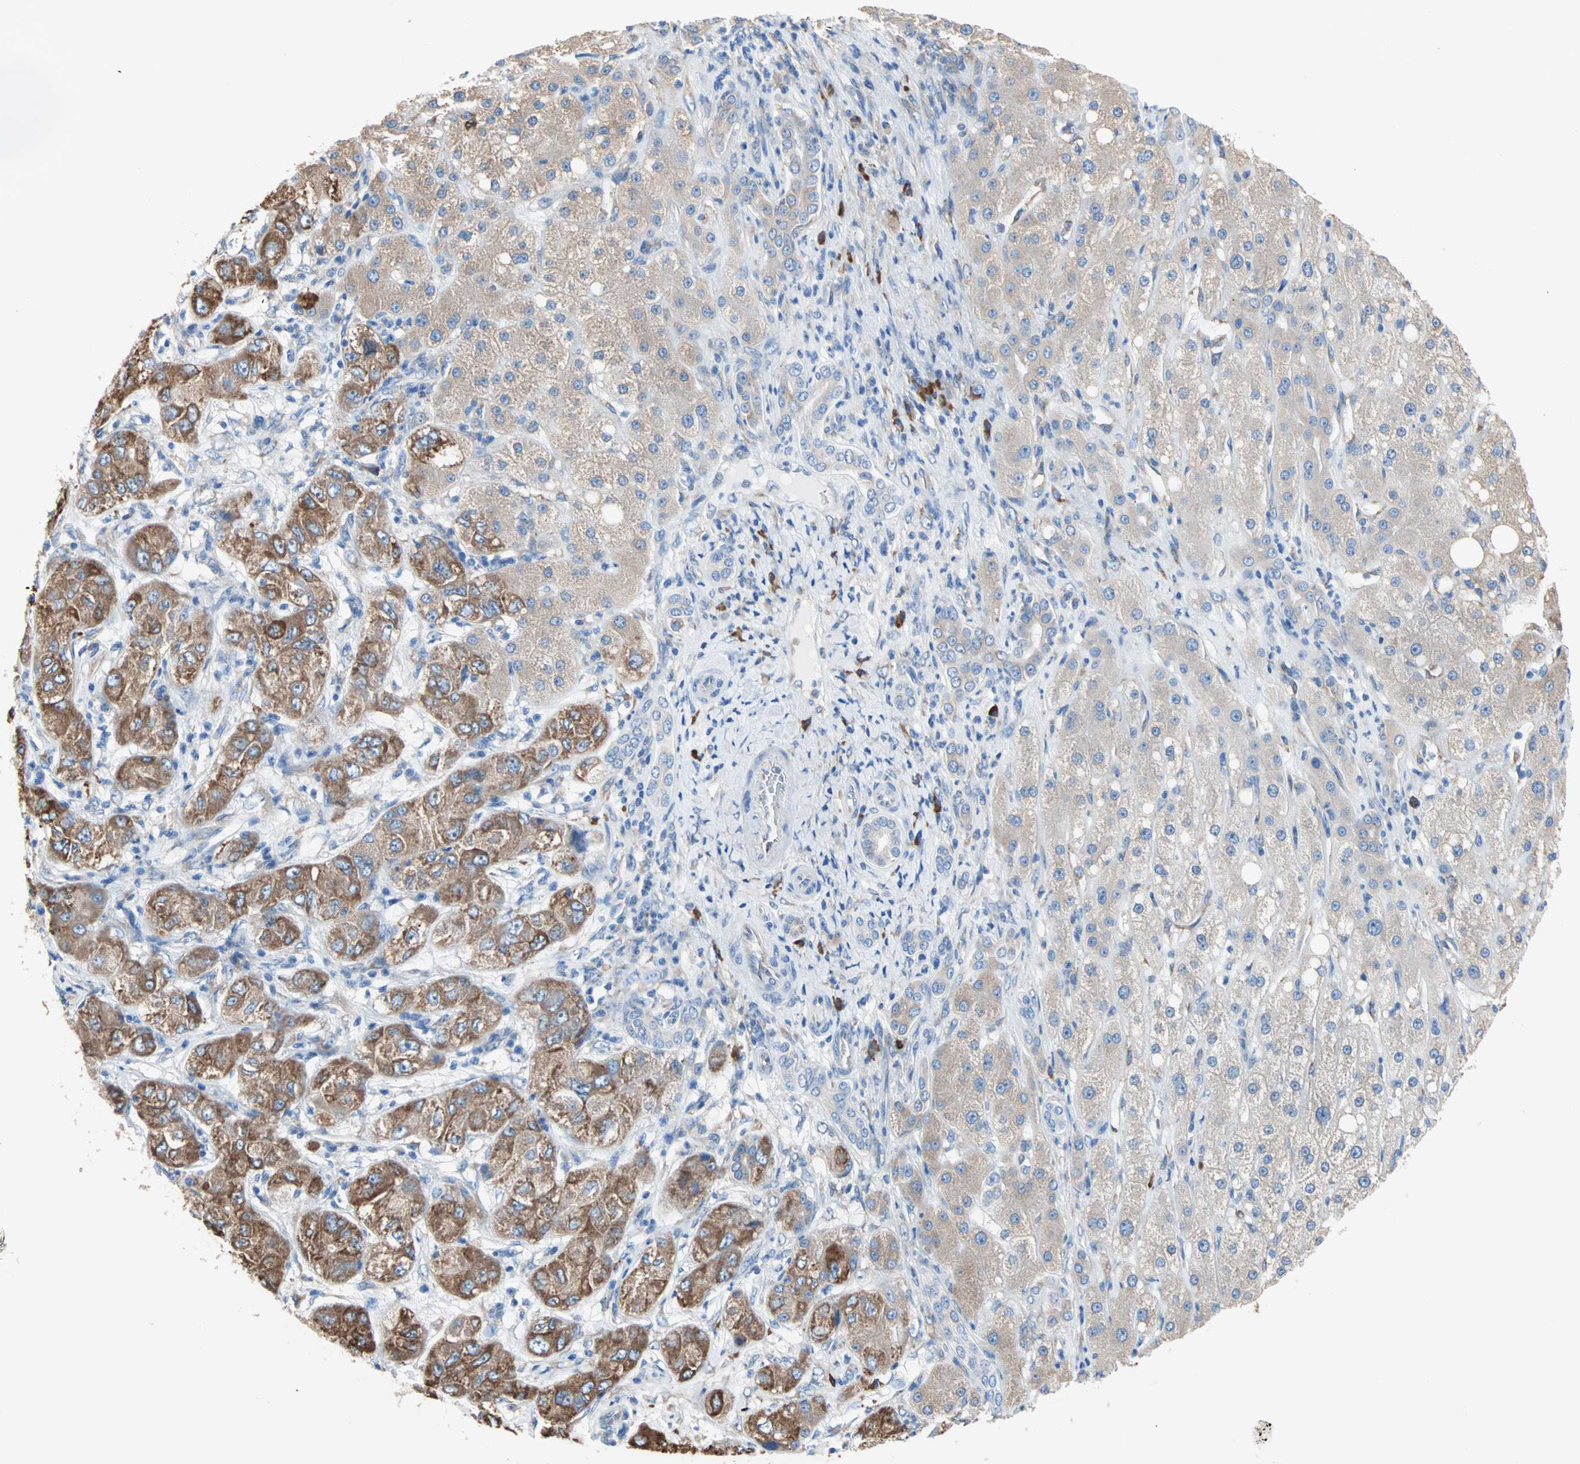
{"staining": {"intensity": "strong", "quantity": ">75%", "location": "cytoplasmic/membranous"}, "tissue": "liver cancer", "cell_type": "Tumor cells", "image_type": "cancer", "snomed": [{"axis": "morphology", "description": "Carcinoma, Hepatocellular, NOS"}, {"axis": "topography", "description": "Liver"}], "caption": "Human liver cancer (hepatocellular carcinoma) stained for a protein (brown) demonstrates strong cytoplasmic/membranous positive expression in about >75% of tumor cells.", "gene": "PLCXD1", "patient": {"sex": "male", "age": 80}}